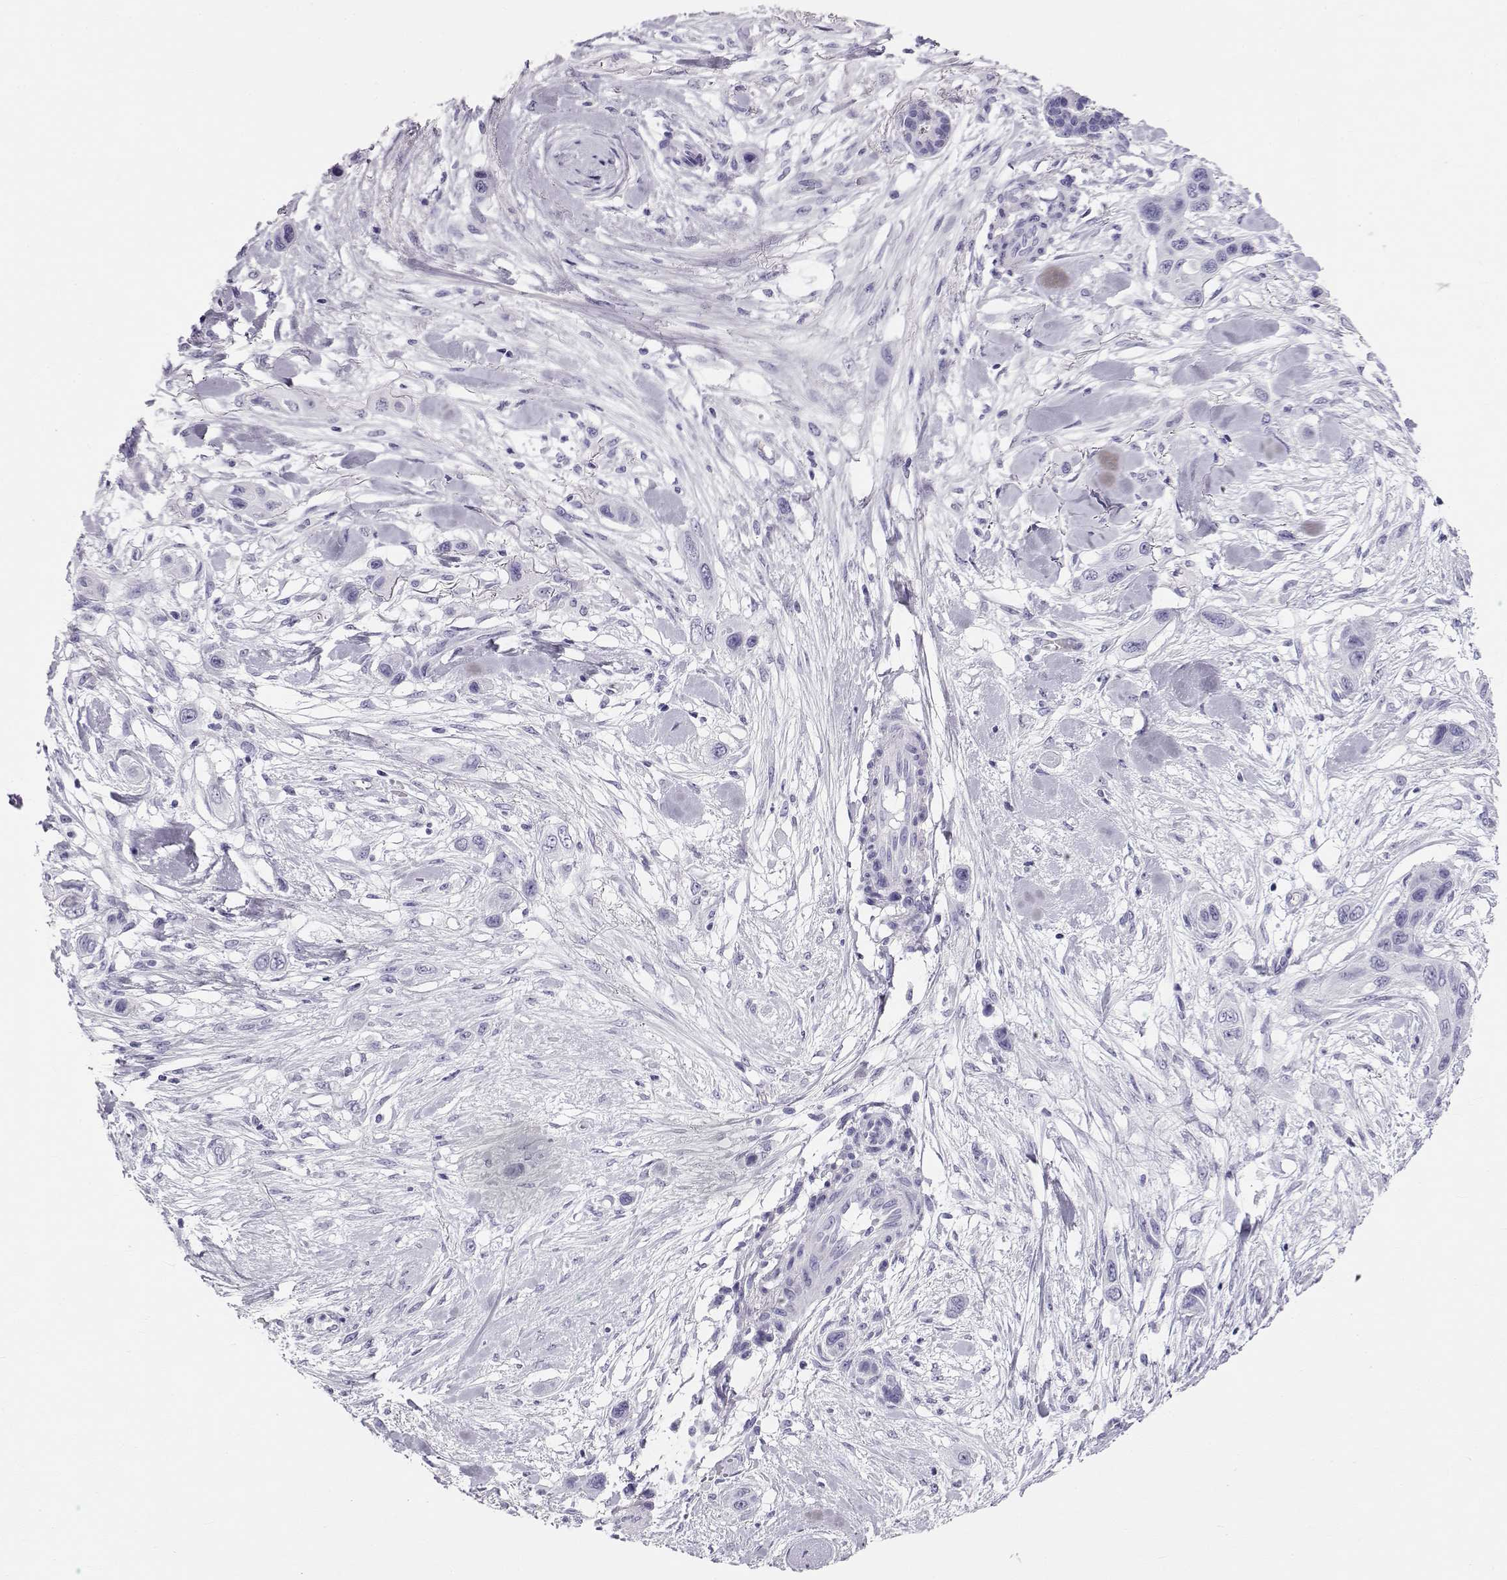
{"staining": {"intensity": "negative", "quantity": "none", "location": "none"}, "tissue": "skin cancer", "cell_type": "Tumor cells", "image_type": "cancer", "snomed": [{"axis": "morphology", "description": "Squamous cell carcinoma, NOS"}, {"axis": "topography", "description": "Skin"}], "caption": "A high-resolution histopathology image shows IHC staining of squamous cell carcinoma (skin), which reveals no significant positivity in tumor cells.", "gene": "RD3", "patient": {"sex": "male", "age": 79}}